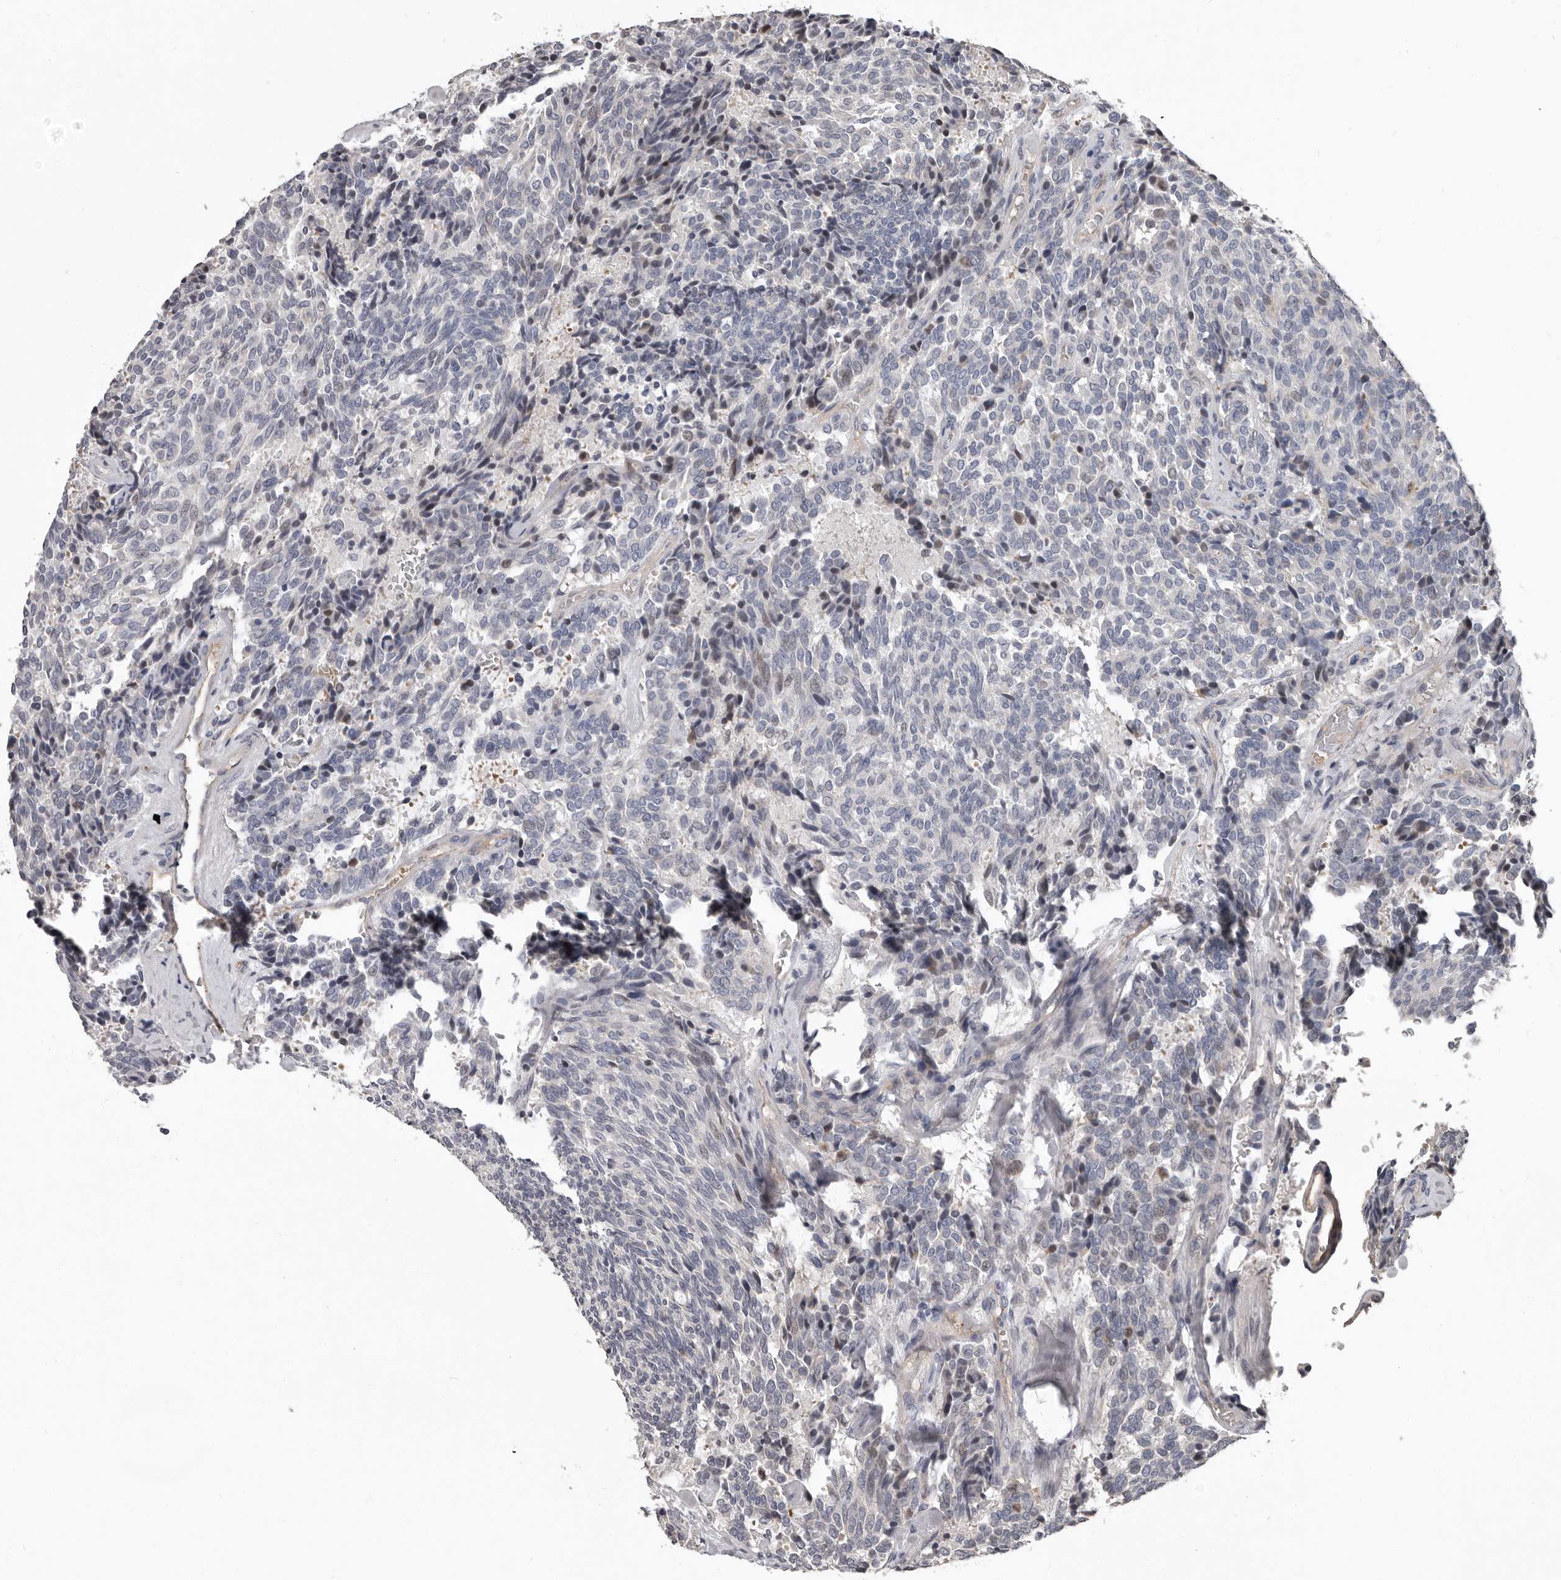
{"staining": {"intensity": "negative", "quantity": "none", "location": "none"}, "tissue": "carcinoid", "cell_type": "Tumor cells", "image_type": "cancer", "snomed": [{"axis": "morphology", "description": "Carcinoid, malignant, NOS"}, {"axis": "topography", "description": "Pancreas"}], "caption": "There is no significant positivity in tumor cells of carcinoid.", "gene": "RNF217", "patient": {"sex": "female", "age": 54}}